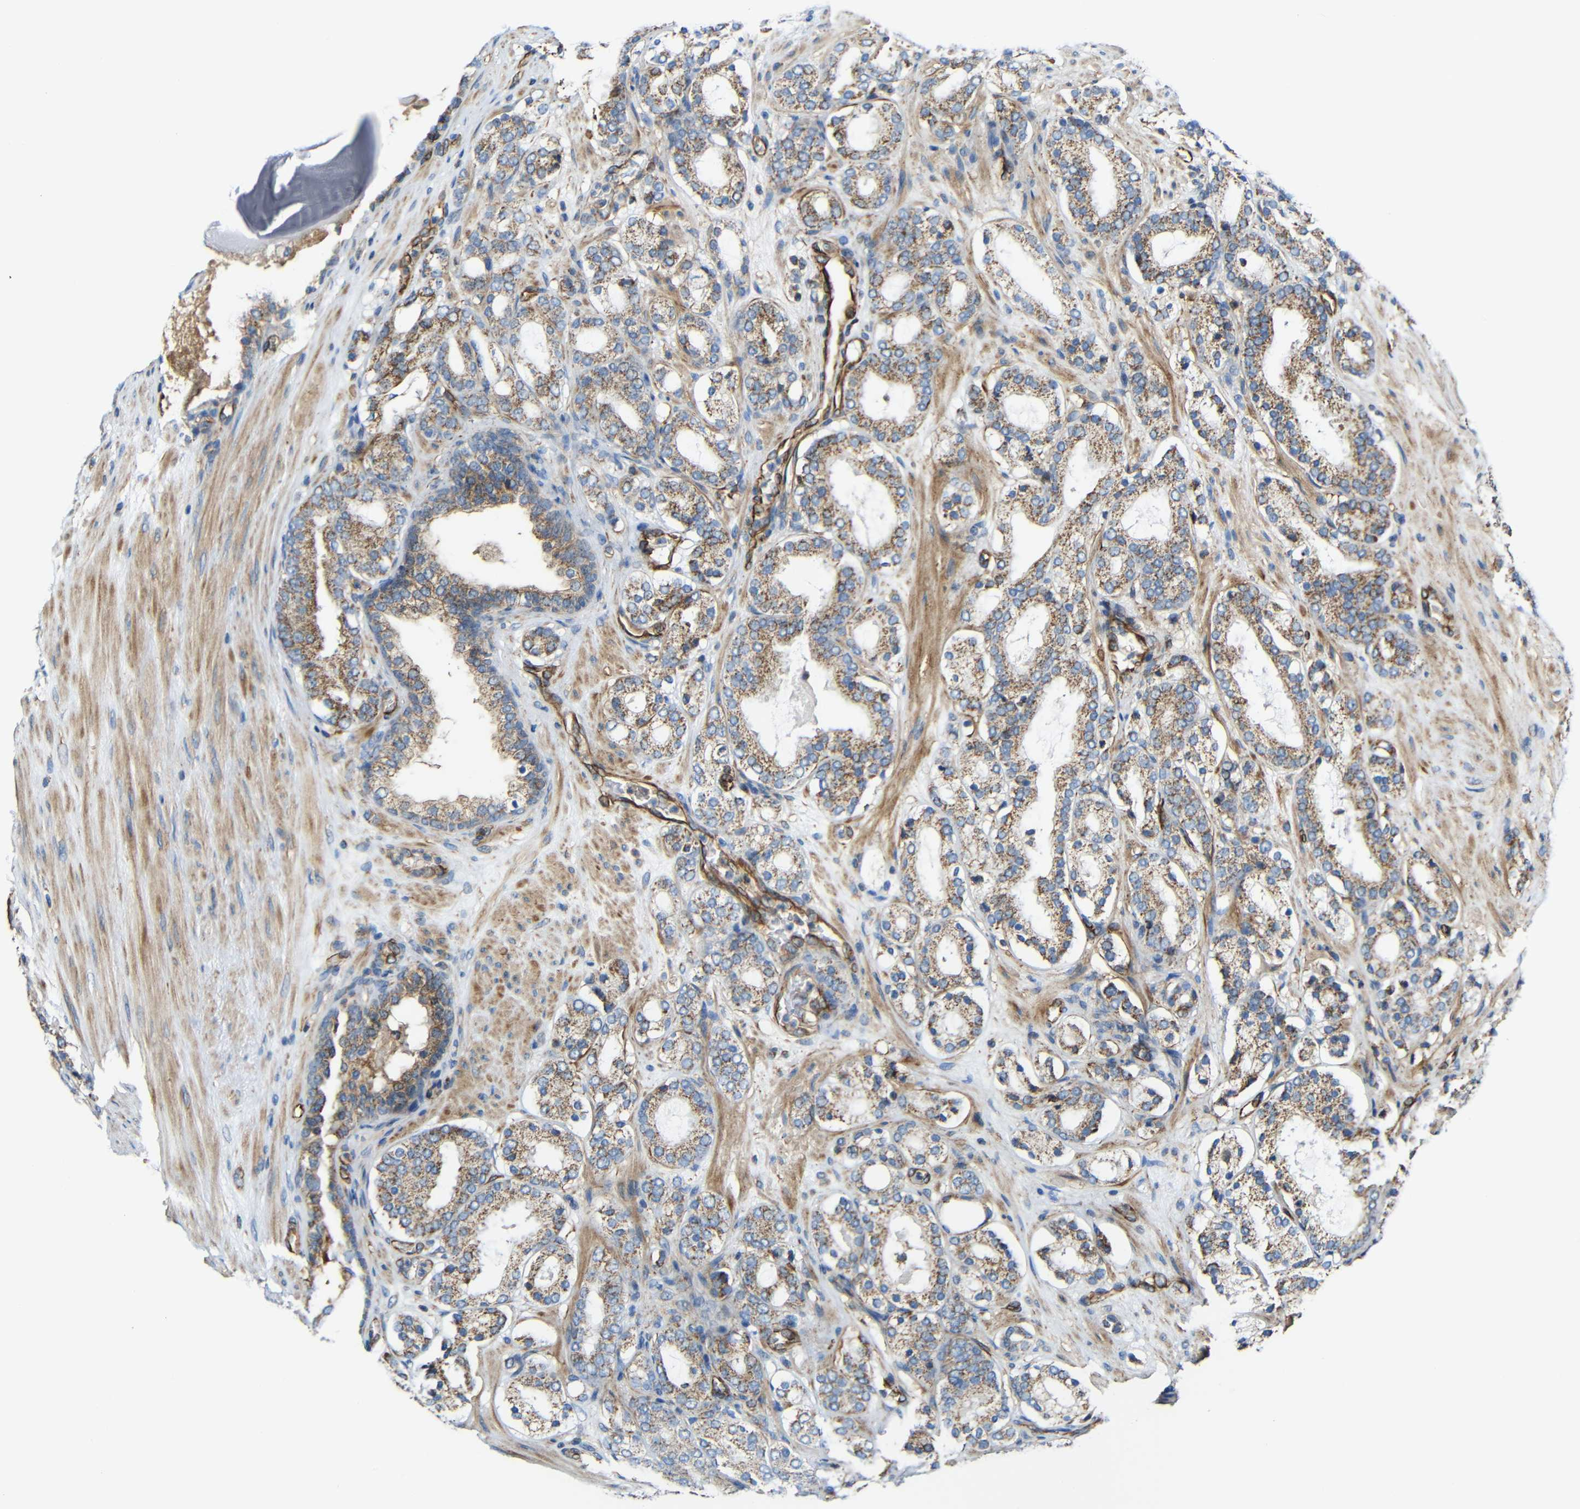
{"staining": {"intensity": "moderate", "quantity": ">75%", "location": "cytoplasmic/membranous"}, "tissue": "prostate cancer", "cell_type": "Tumor cells", "image_type": "cancer", "snomed": [{"axis": "morphology", "description": "Adenocarcinoma, Low grade"}, {"axis": "topography", "description": "Prostate"}], "caption": "Immunohistochemistry of human prostate cancer exhibits medium levels of moderate cytoplasmic/membranous expression in approximately >75% of tumor cells.", "gene": "IGSF10", "patient": {"sex": "male", "age": 69}}